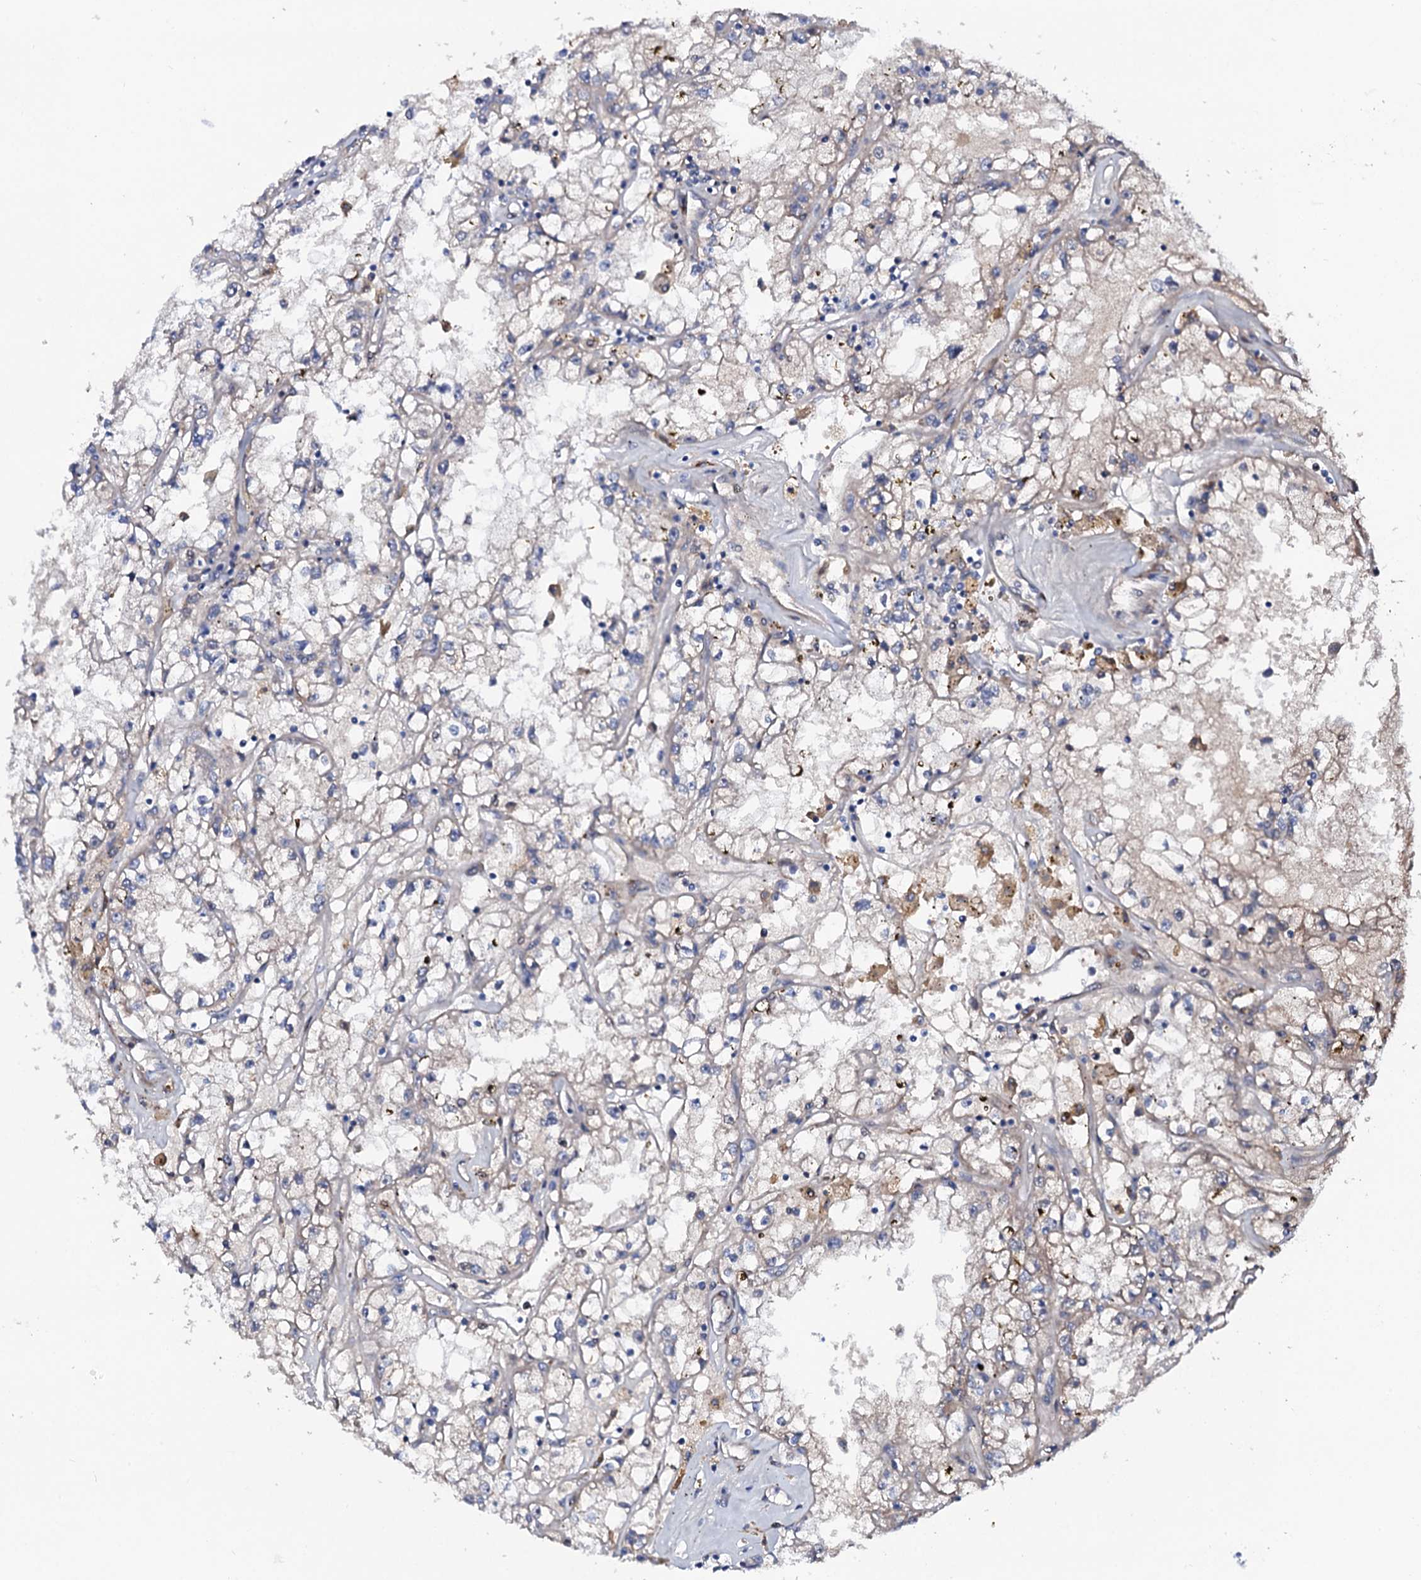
{"staining": {"intensity": "negative", "quantity": "none", "location": "none"}, "tissue": "renal cancer", "cell_type": "Tumor cells", "image_type": "cancer", "snomed": [{"axis": "morphology", "description": "Adenocarcinoma, NOS"}, {"axis": "topography", "description": "Kidney"}], "caption": "This is an IHC photomicrograph of human adenocarcinoma (renal). There is no expression in tumor cells.", "gene": "PPP1R3D", "patient": {"sex": "male", "age": 56}}